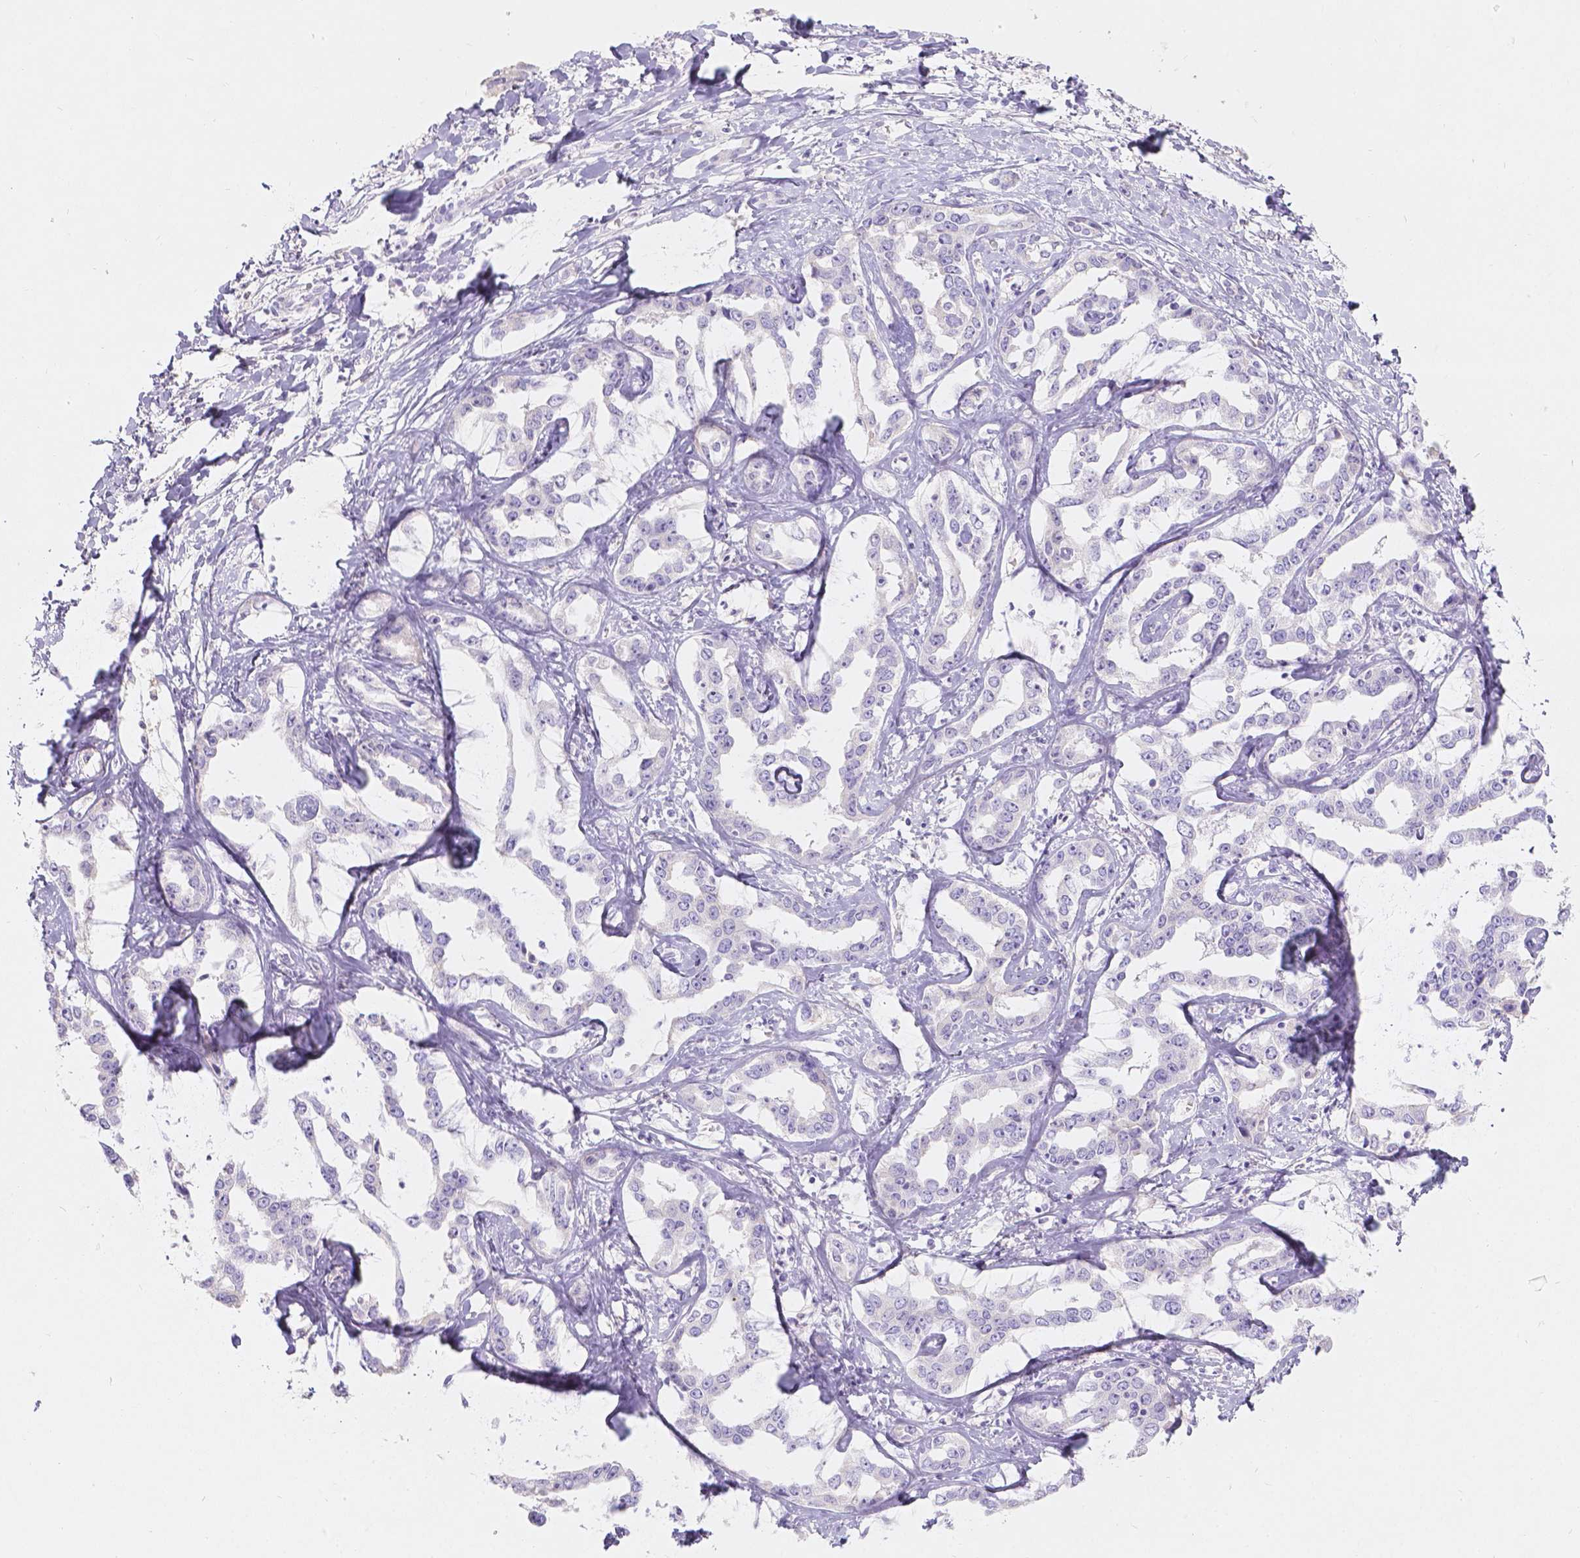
{"staining": {"intensity": "negative", "quantity": "none", "location": "none"}, "tissue": "liver cancer", "cell_type": "Tumor cells", "image_type": "cancer", "snomed": [{"axis": "morphology", "description": "Cholangiocarcinoma"}, {"axis": "topography", "description": "Liver"}], "caption": "IHC histopathology image of neoplastic tissue: cholangiocarcinoma (liver) stained with DAB shows no significant protein positivity in tumor cells. (Brightfield microscopy of DAB IHC at high magnification).", "gene": "GAL3ST2", "patient": {"sex": "male", "age": 59}}